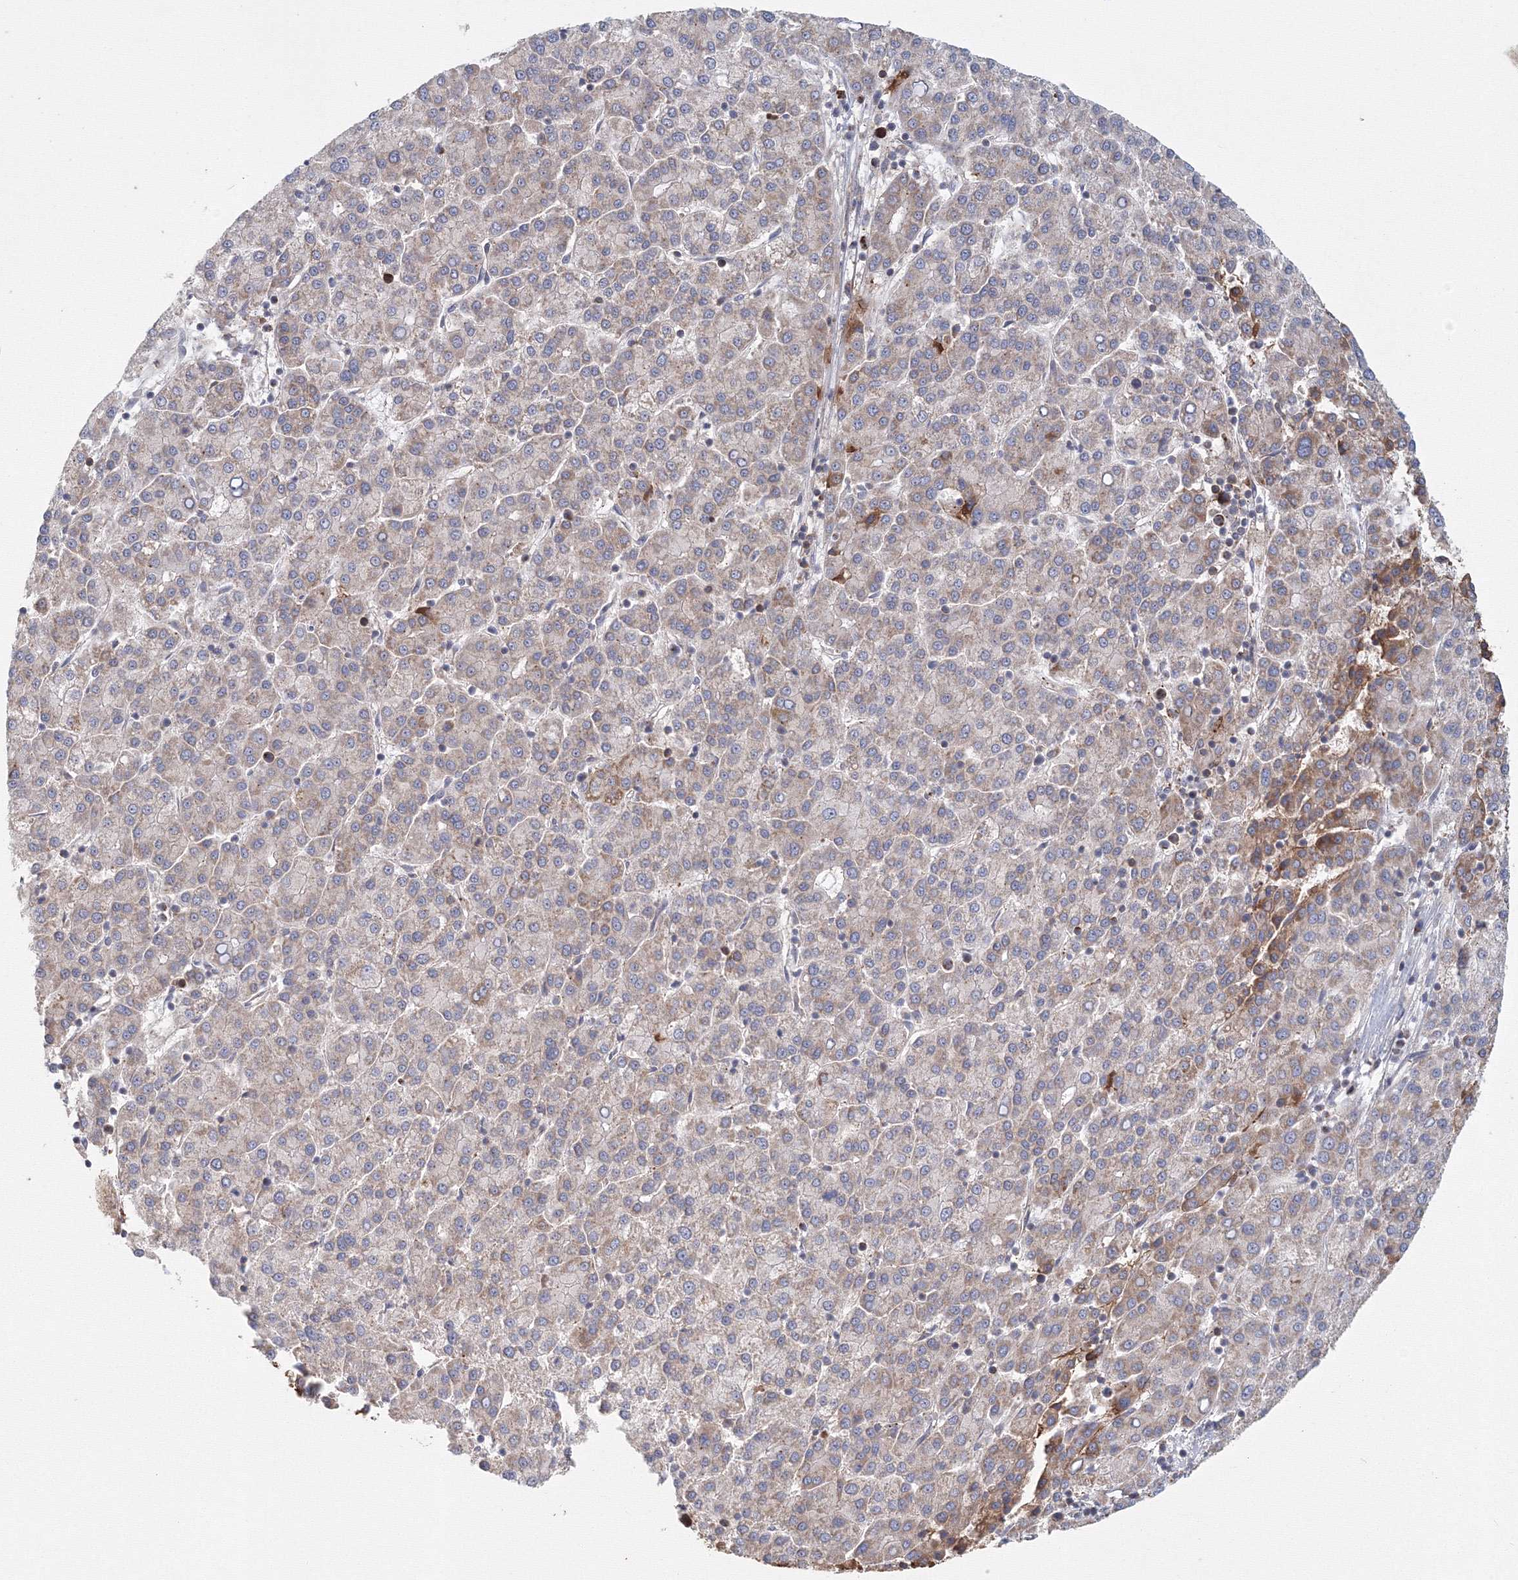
{"staining": {"intensity": "moderate", "quantity": "<25%", "location": "cytoplasmic/membranous"}, "tissue": "liver cancer", "cell_type": "Tumor cells", "image_type": "cancer", "snomed": [{"axis": "morphology", "description": "Carcinoma, Hepatocellular, NOS"}, {"axis": "topography", "description": "Liver"}], "caption": "Human liver cancer (hepatocellular carcinoma) stained with a brown dye demonstrates moderate cytoplasmic/membranous positive positivity in approximately <25% of tumor cells.", "gene": "GRPEL1", "patient": {"sex": "female", "age": 58}}